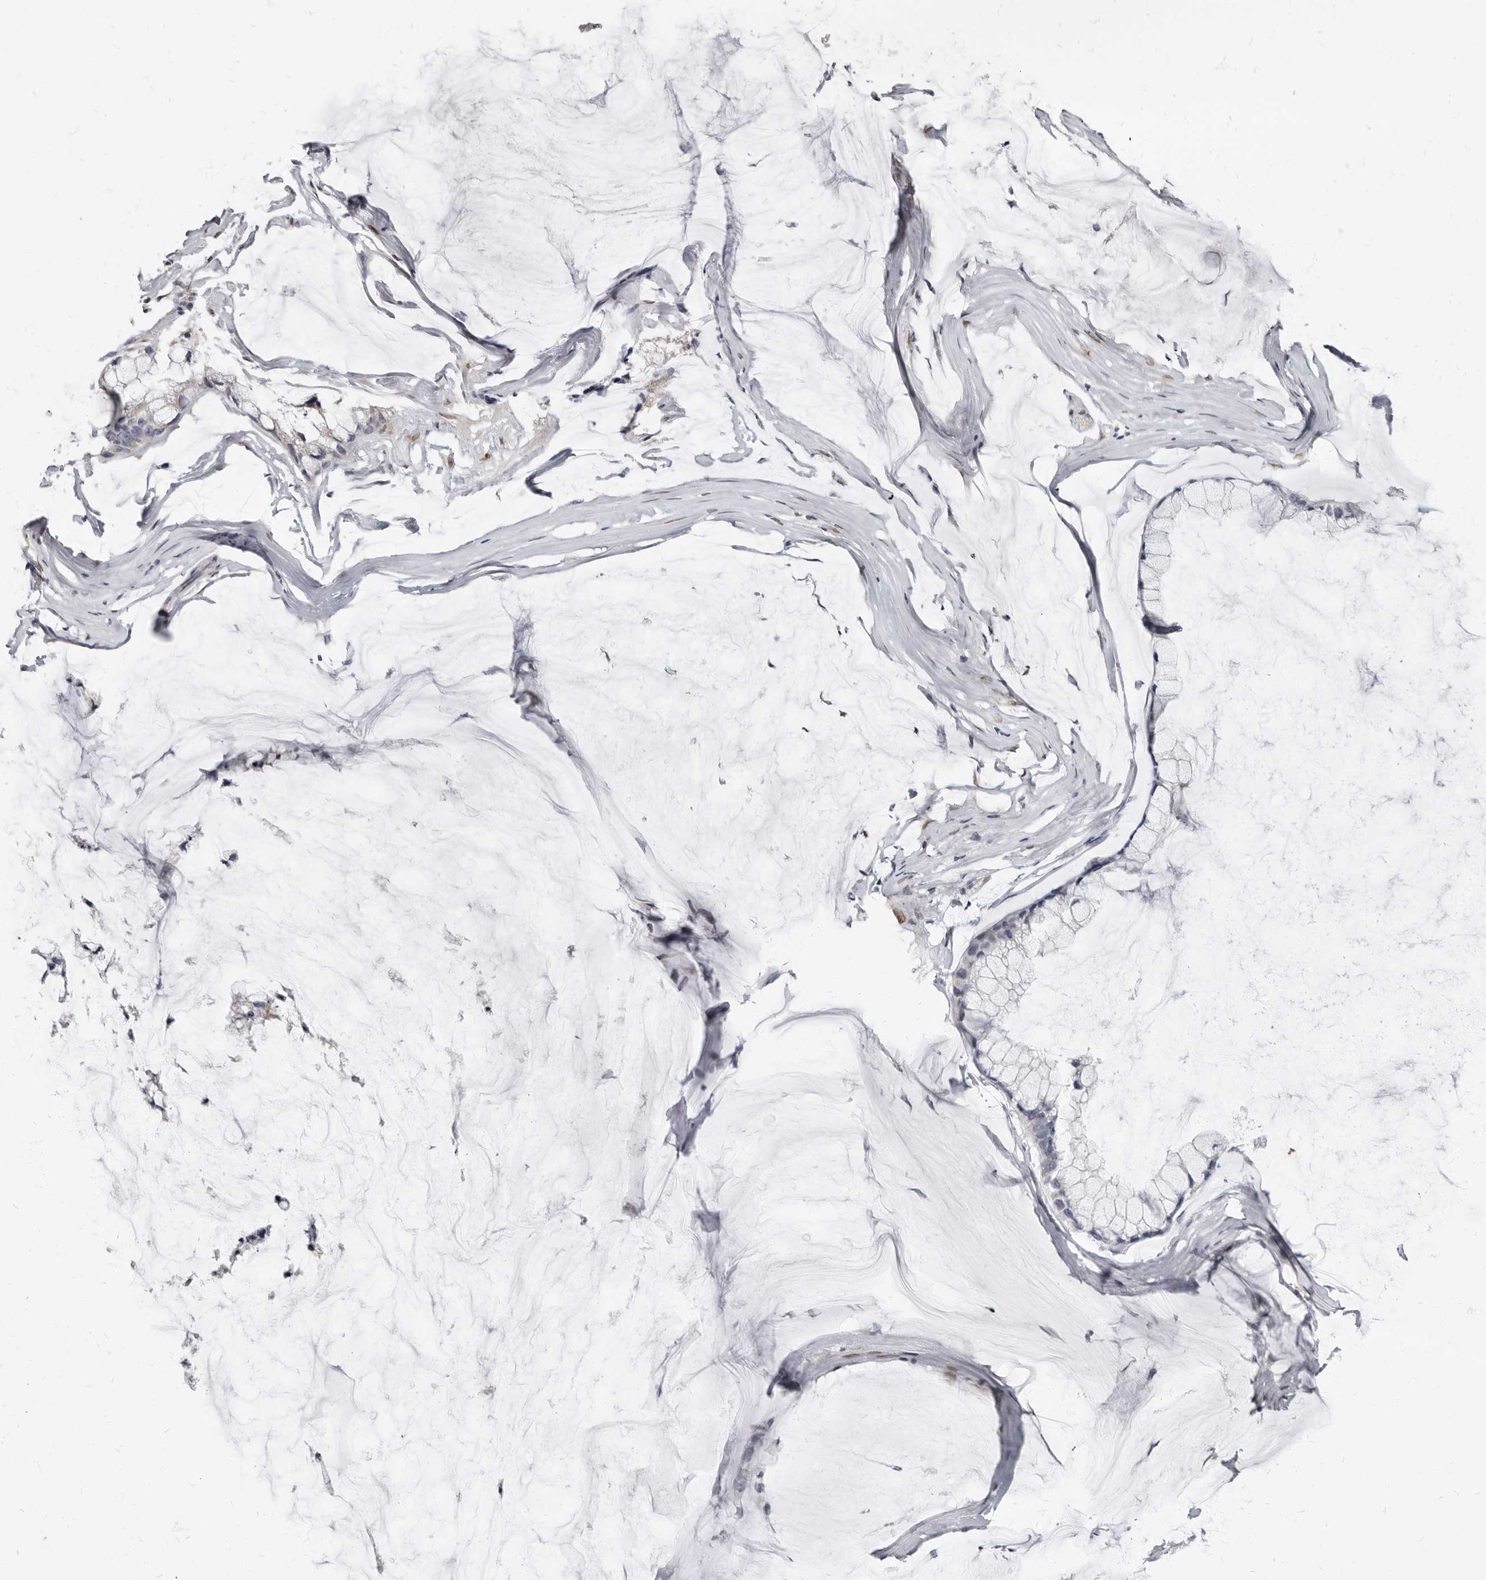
{"staining": {"intensity": "negative", "quantity": "none", "location": "none"}, "tissue": "ovarian cancer", "cell_type": "Tumor cells", "image_type": "cancer", "snomed": [{"axis": "morphology", "description": "Cystadenocarcinoma, mucinous, NOS"}, {"axis": "topography", "description": "Ovary"}], "caption": "High power microscopy image of an immunohistochemistry (IHC) photomicrograph of ovarian mucinous cystadenocarcinoma, revealing no significant expression in tumor cells.", "gene": "MRGPRF", "patient": {"sex": "female", "age": 39}}